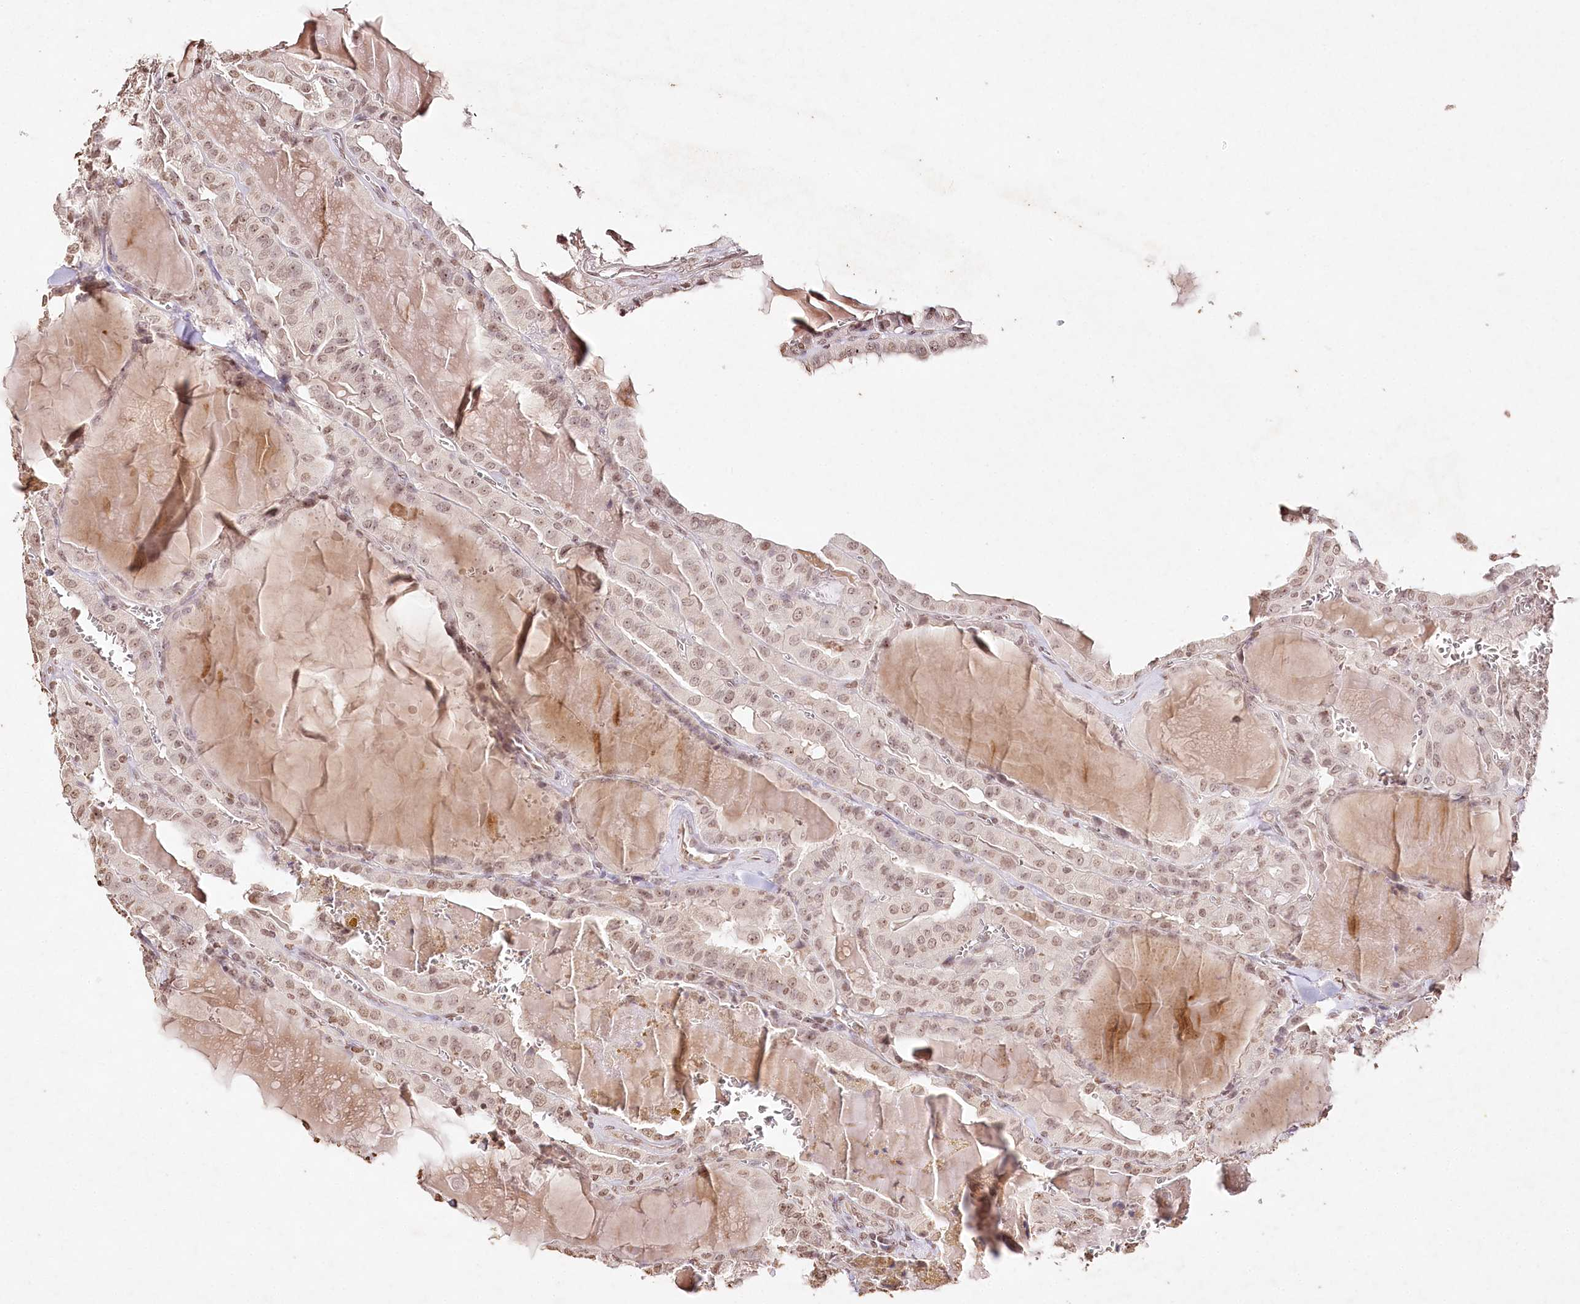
{"staining": {"intensity": "moderate", "quantity": ">75%", "location": "nuclear"}, "tissue": "thyroid cancer", "cell_type": "Tumor cells", "image_type": "cancer", "snomed": [{"axis": "morphology", "description": "Papillary adenocarcinoma, NOS"}, {"axis": "topography", "description": "Thyroid gland"}], "caption": "This image reveals IHC staining of thyroid cancer, with medium moderate nuclear positivity in about >75% of tumor cells.", "gene": "DMXL1", "patient": {"sex": "male", "age": 52}}